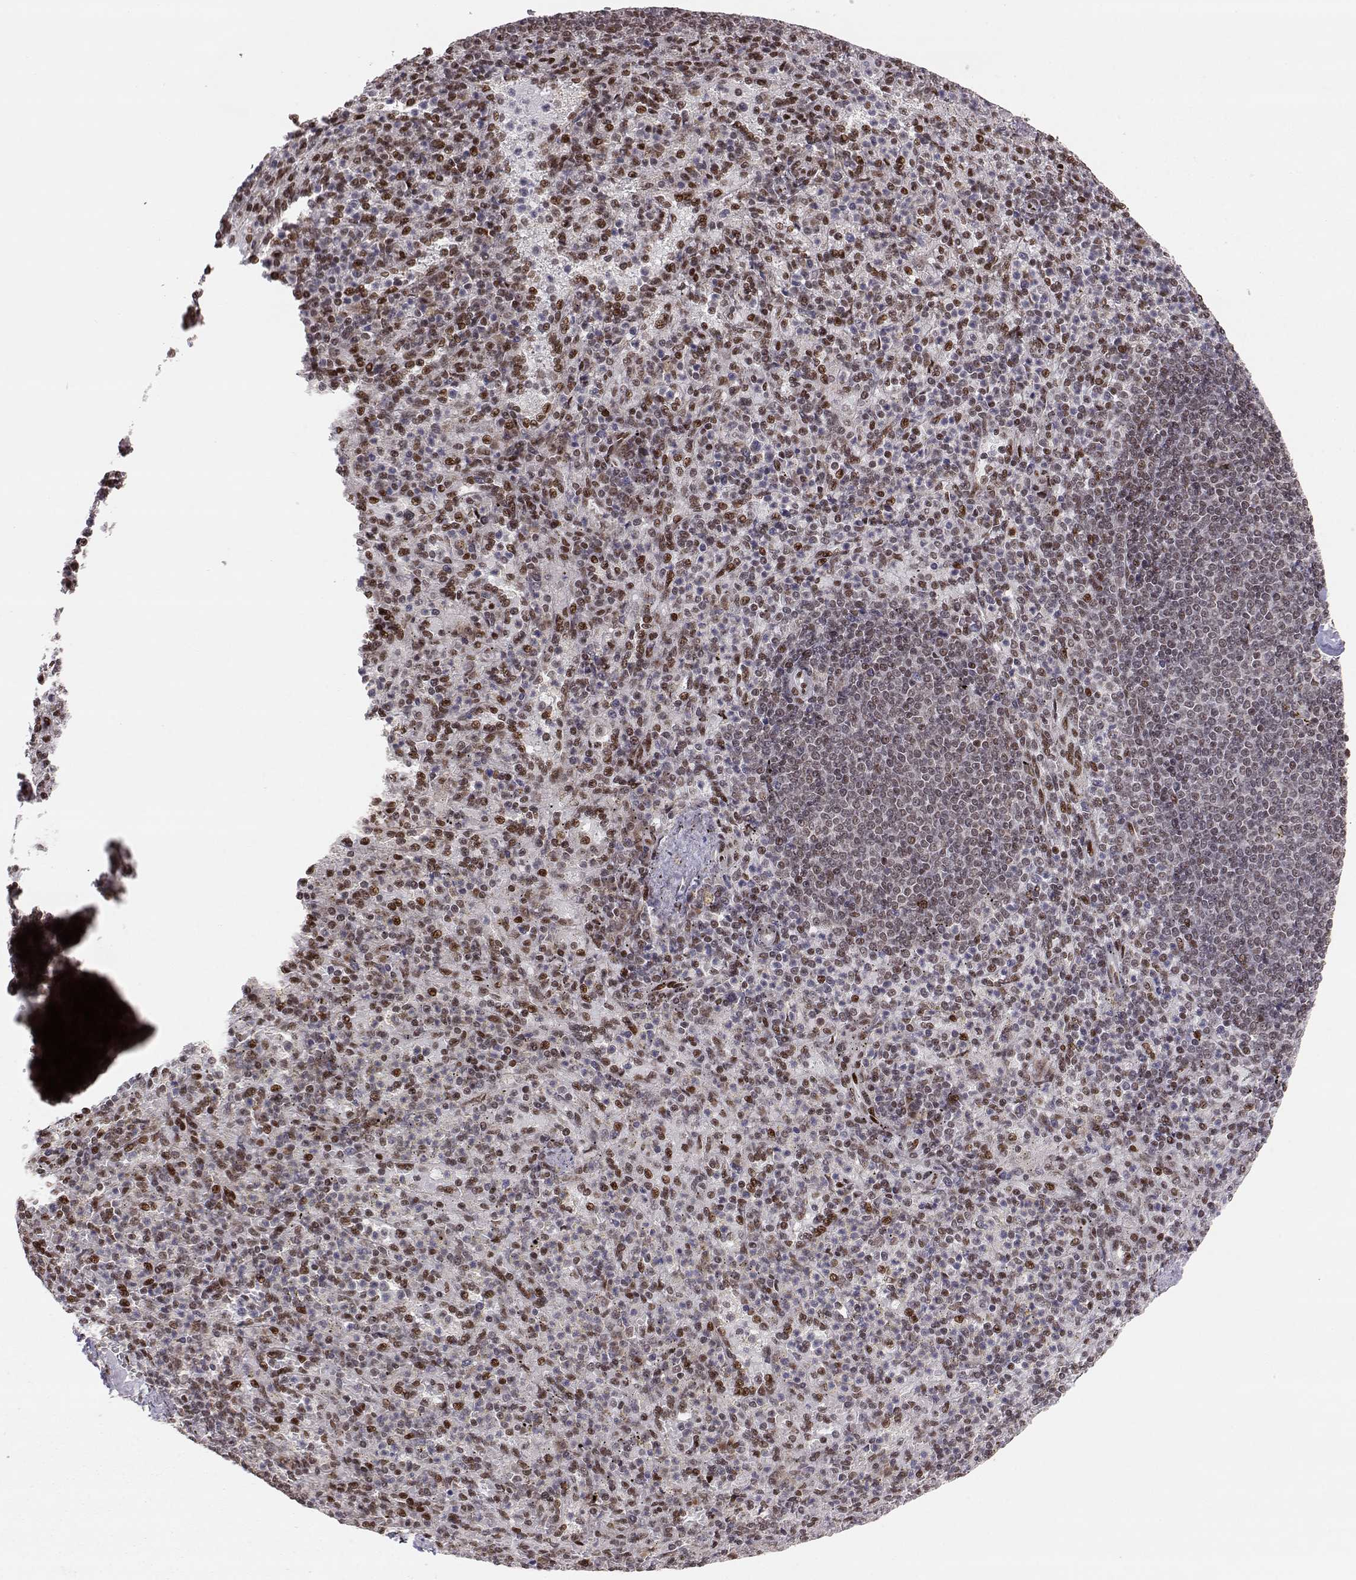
{"staining": {"intensity": "strong", "quantity": ">75%", "location": "nuclear"}, "tissue": "spleen", "cell_type": "Cells in red pulp", "image_type": "normal", "snomed": [{"axis": "morphology", "description": "Normal tissue, NOS"}, {"axis": "topography", "description": "Spleen"}], "caption": "This is a photomicrograph of immunohistochemistry staining of unremarkable spleen, which shows strong expression in the nuclear of cells in red pulp.", "gene": "BRCA1", "patient": {"sex": "female", "age": 74}}